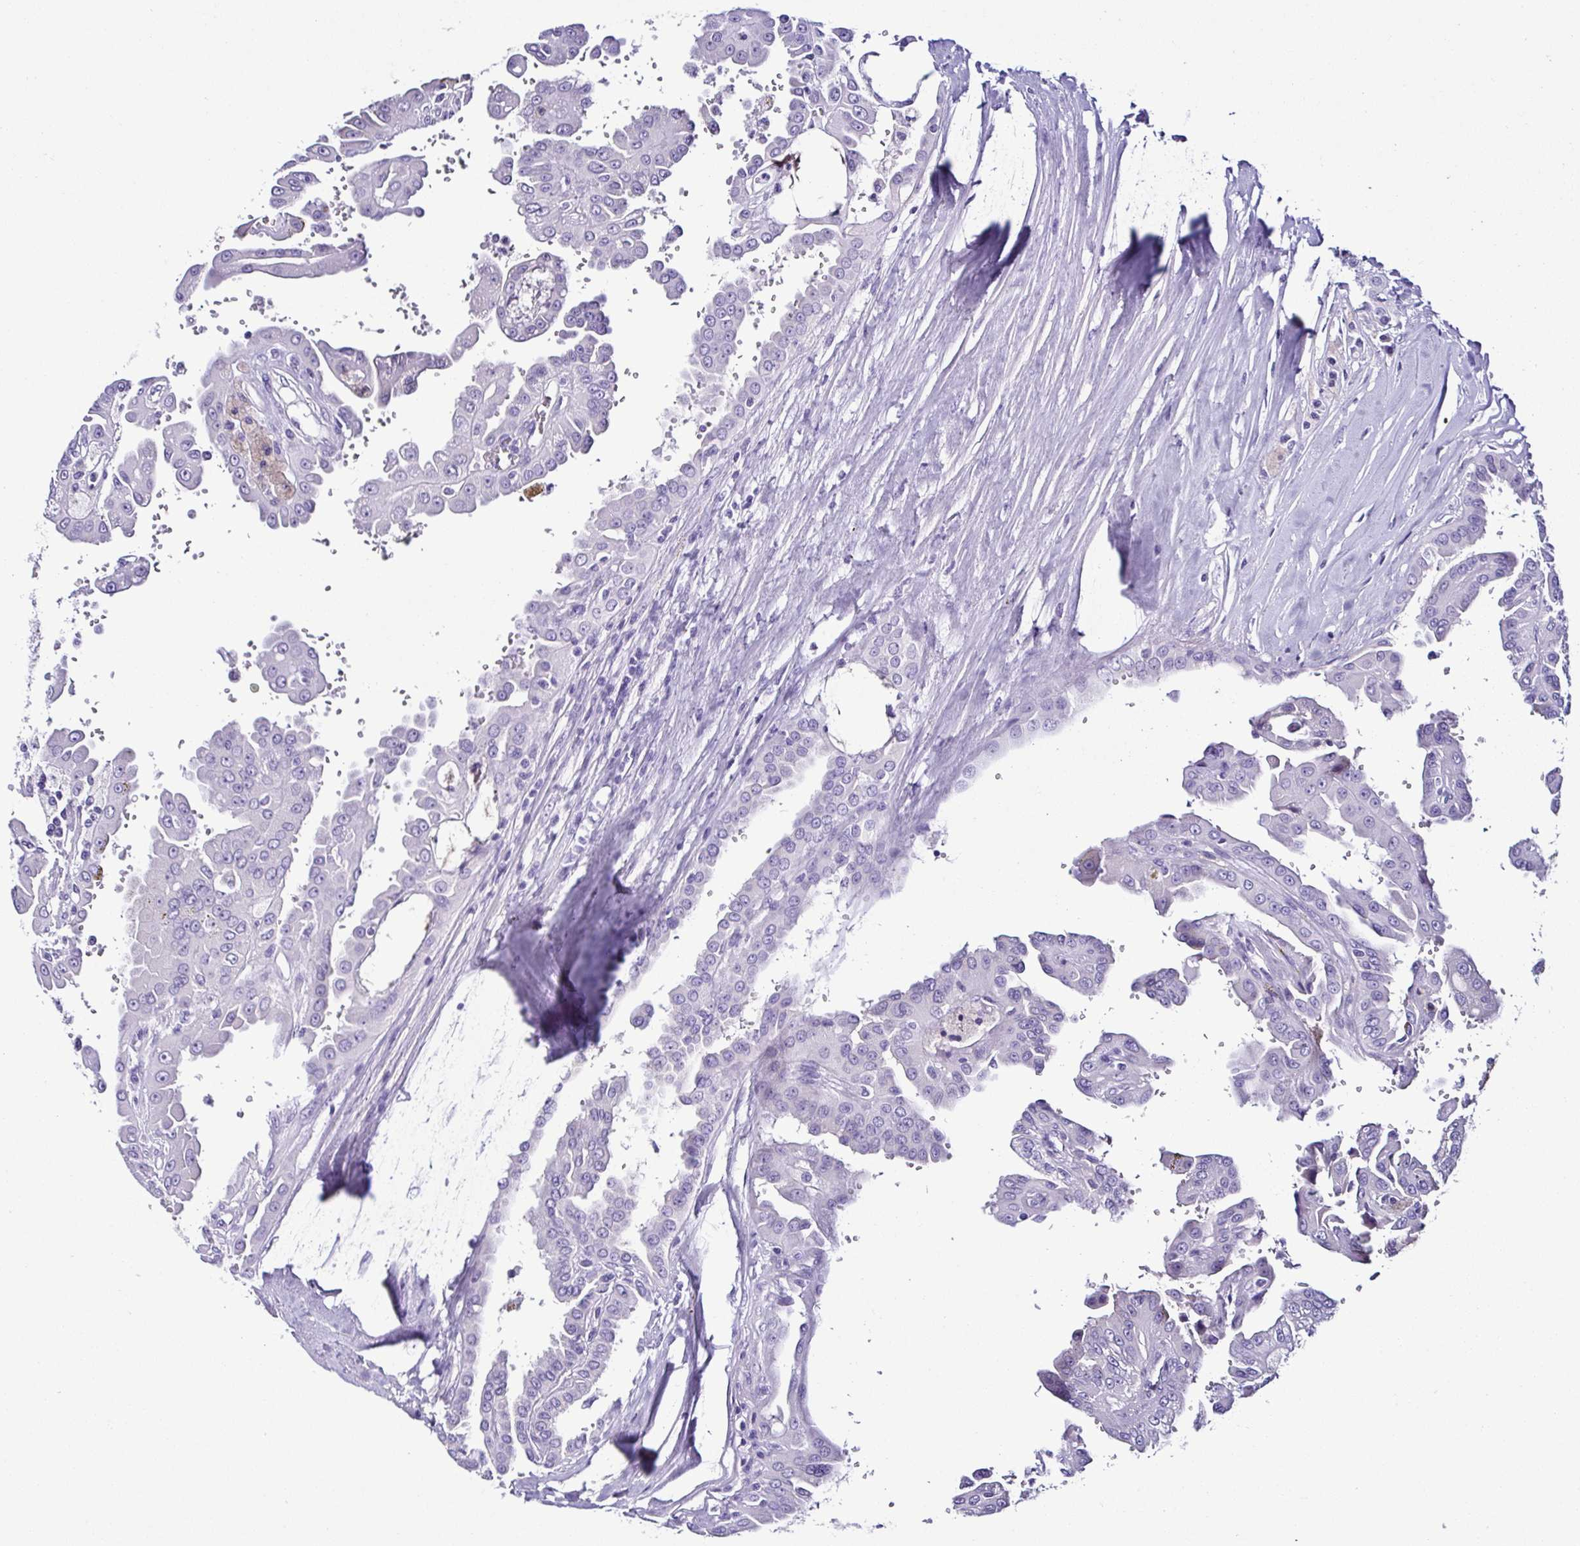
{"staining": {"intensity": "negative", "quantity": "none", "location": "none"}, "tissue": "renal cancer", "cell_type": "Tumor cells", "image_type": "cancer", "snomed": [{"axis": "morphology", "description": "Adenocarcinoma, NOS"}, {"axis": "topography", "description": "Kidney"}], "caption": "High magnification brightfield microscopy of renal adenocarcinoma stained with DAB (brown) and counterstained with hematoxylin (blue): tumor cells show no significant staining.", "gene": "SRL", "patient": {"sex": "male", "age": 58}}